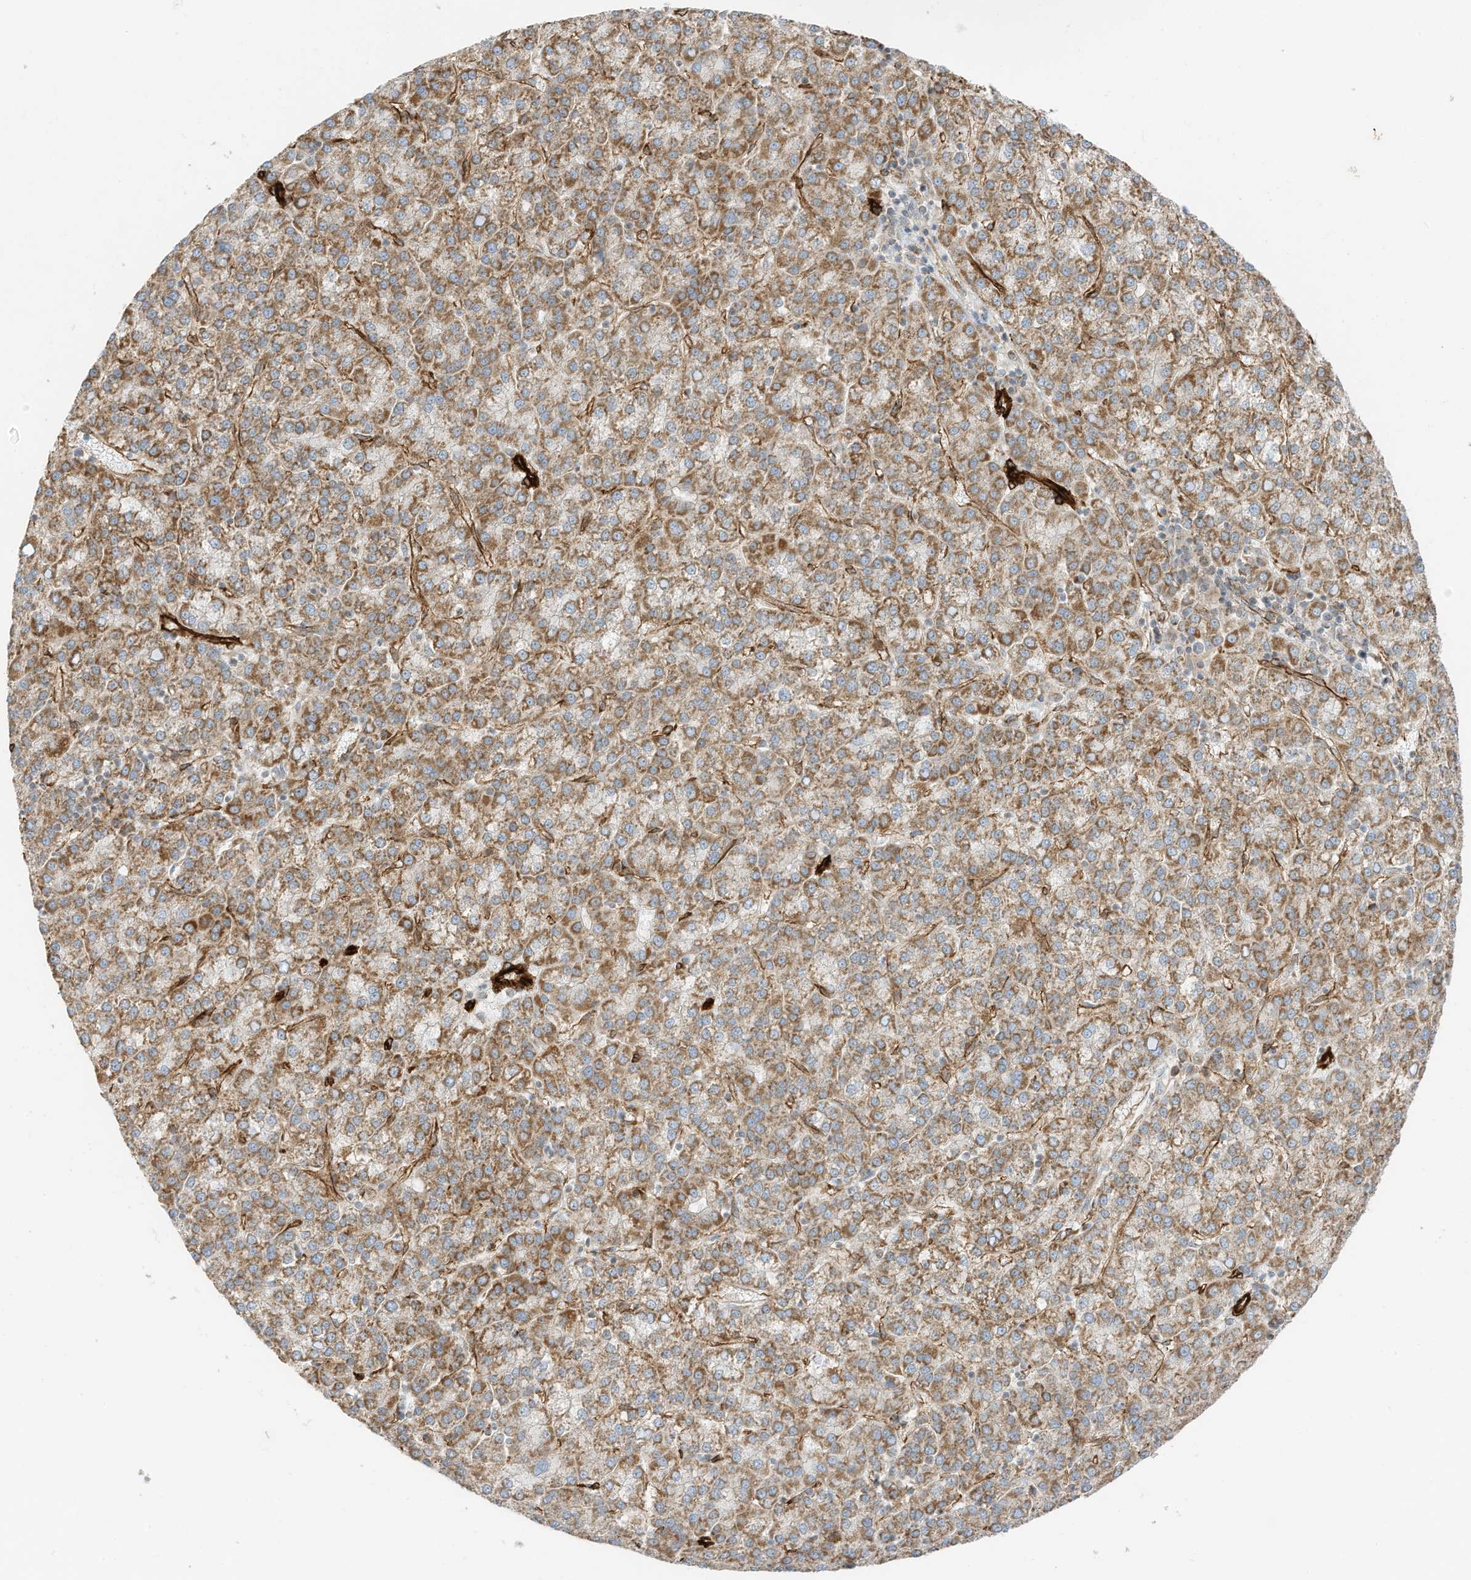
{"staining": {"intensity": "moderate", "quantity": ">75%", "location": "cytoplasmic/membranous"}, "tissue": "liver cancer", "cell_type": "Tumor cells", "image_type": "cancer", "snomed": [{"axis": "morphology", "description": "Carcinoma, Hepatocellular, NOS"}, {"axis": "topography", "description": "Liver"}], "caption": "Immunohistochemistry histopathology image of neoplastic tissue: liver cancer (hepatocellular carcinoma) stained using immunohistochemistry (IHC) displays medium levels of moderate protein expression localized specifically in the cytoplasmic/membranous of tumor cells, appearing as a cytoplasmic/membranous brown color.", "gene": "ABCB7", "patient": {"sex": "female", "age": 58}}